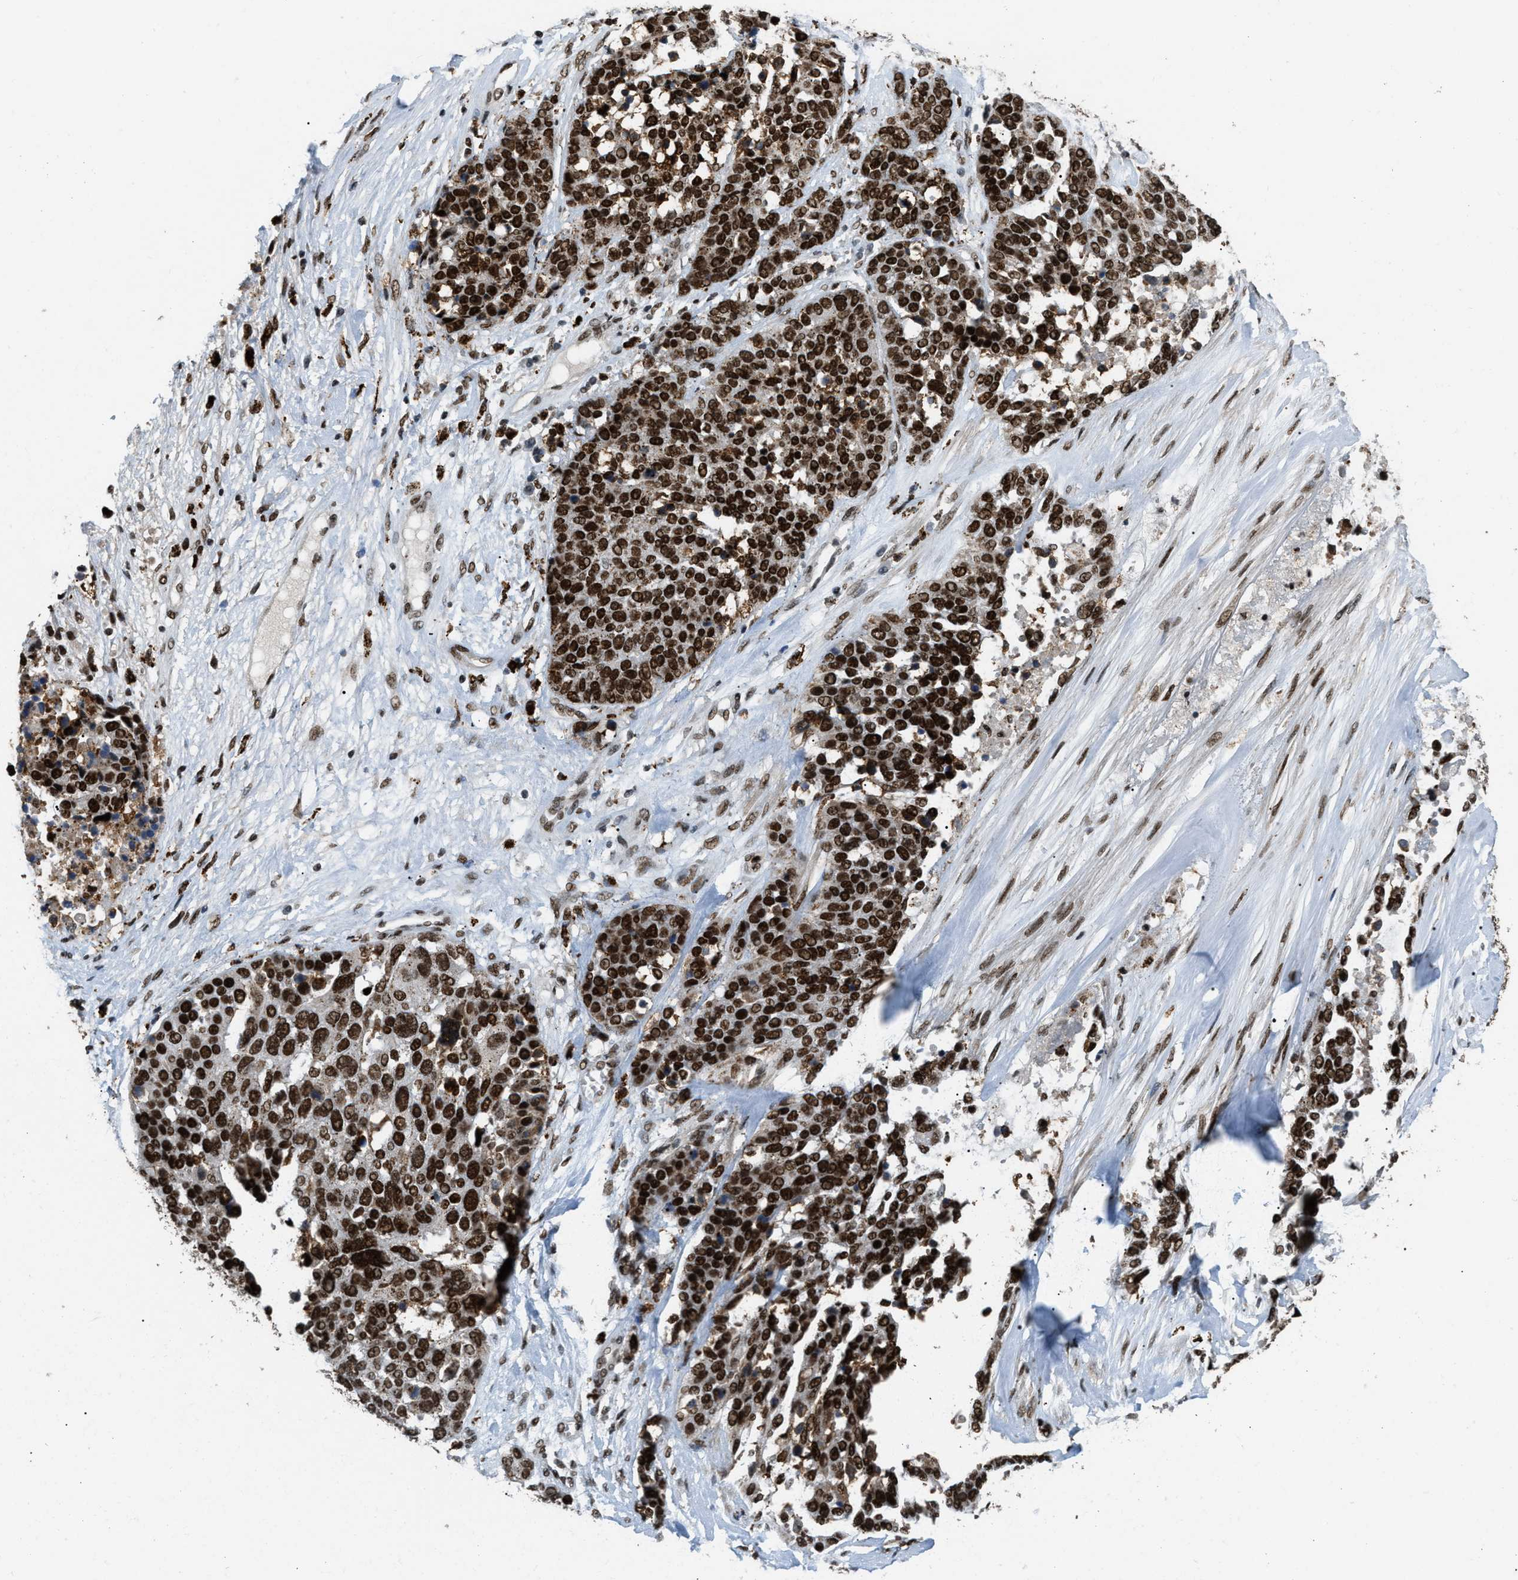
{"staining": {"intensity": "strong", "quantity": ">75%", "location": "nuclear"}, "tissue": "ovarian cancer", "cell_type": "Tumor cells", "image_type": "cancer", "snomed": [{"axis": "morphology", "description": "Cystadenocarcinoma, serous, NOS"}, {"axis": "topography", "description": "Ovary"}], "caption": "A histopathology image of ovarian serous cystadenocarcinoma stained for a protein exhibits strong nuclear brown staining in tumor cells.", "gene": "NUMA1", "patient": {"sex": "female", "age": 44}}